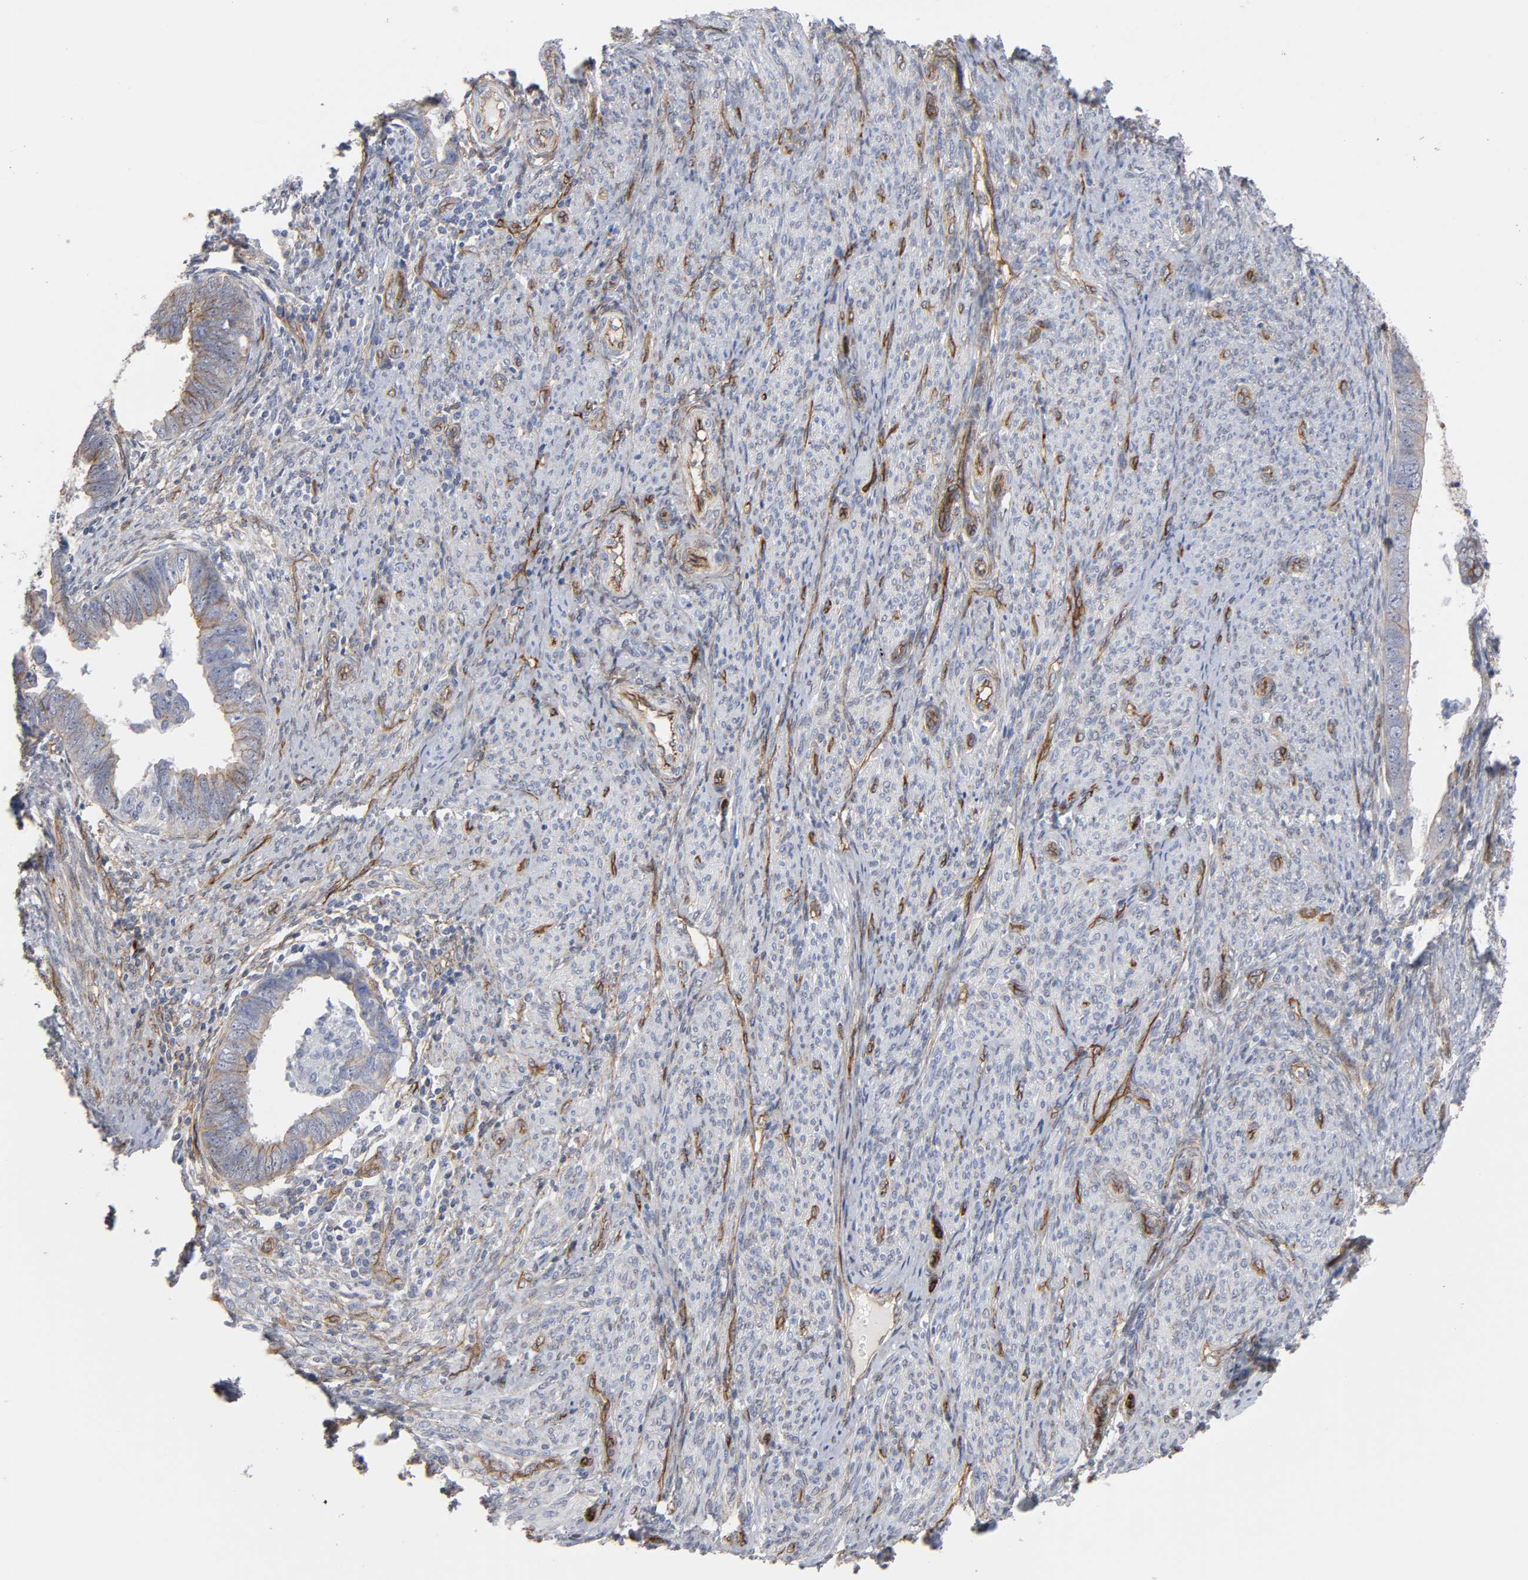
{"staining": {"intensity": "moderate", "quantity": "25%-75%", "location": "cytoplasmic/membranous"}, "tissue": "endometrial cancer", "cell_type": "Tumor cells", "image_type": "cancer", "snomed": [{"axis": "morphology", "description": "Adenocarcinoma, NOS"}, {"axis": "topography", "description": "Endometrium"}], "caption": "Human endometrial adenocarcinoma stained with a brown dye demonstrates moderate cytoplasmic/membranous positive expression in approximately 25%-75% of tumor cells.", "gene": "SPTAN1", "patient": {"sex": "female", "age": 75}}